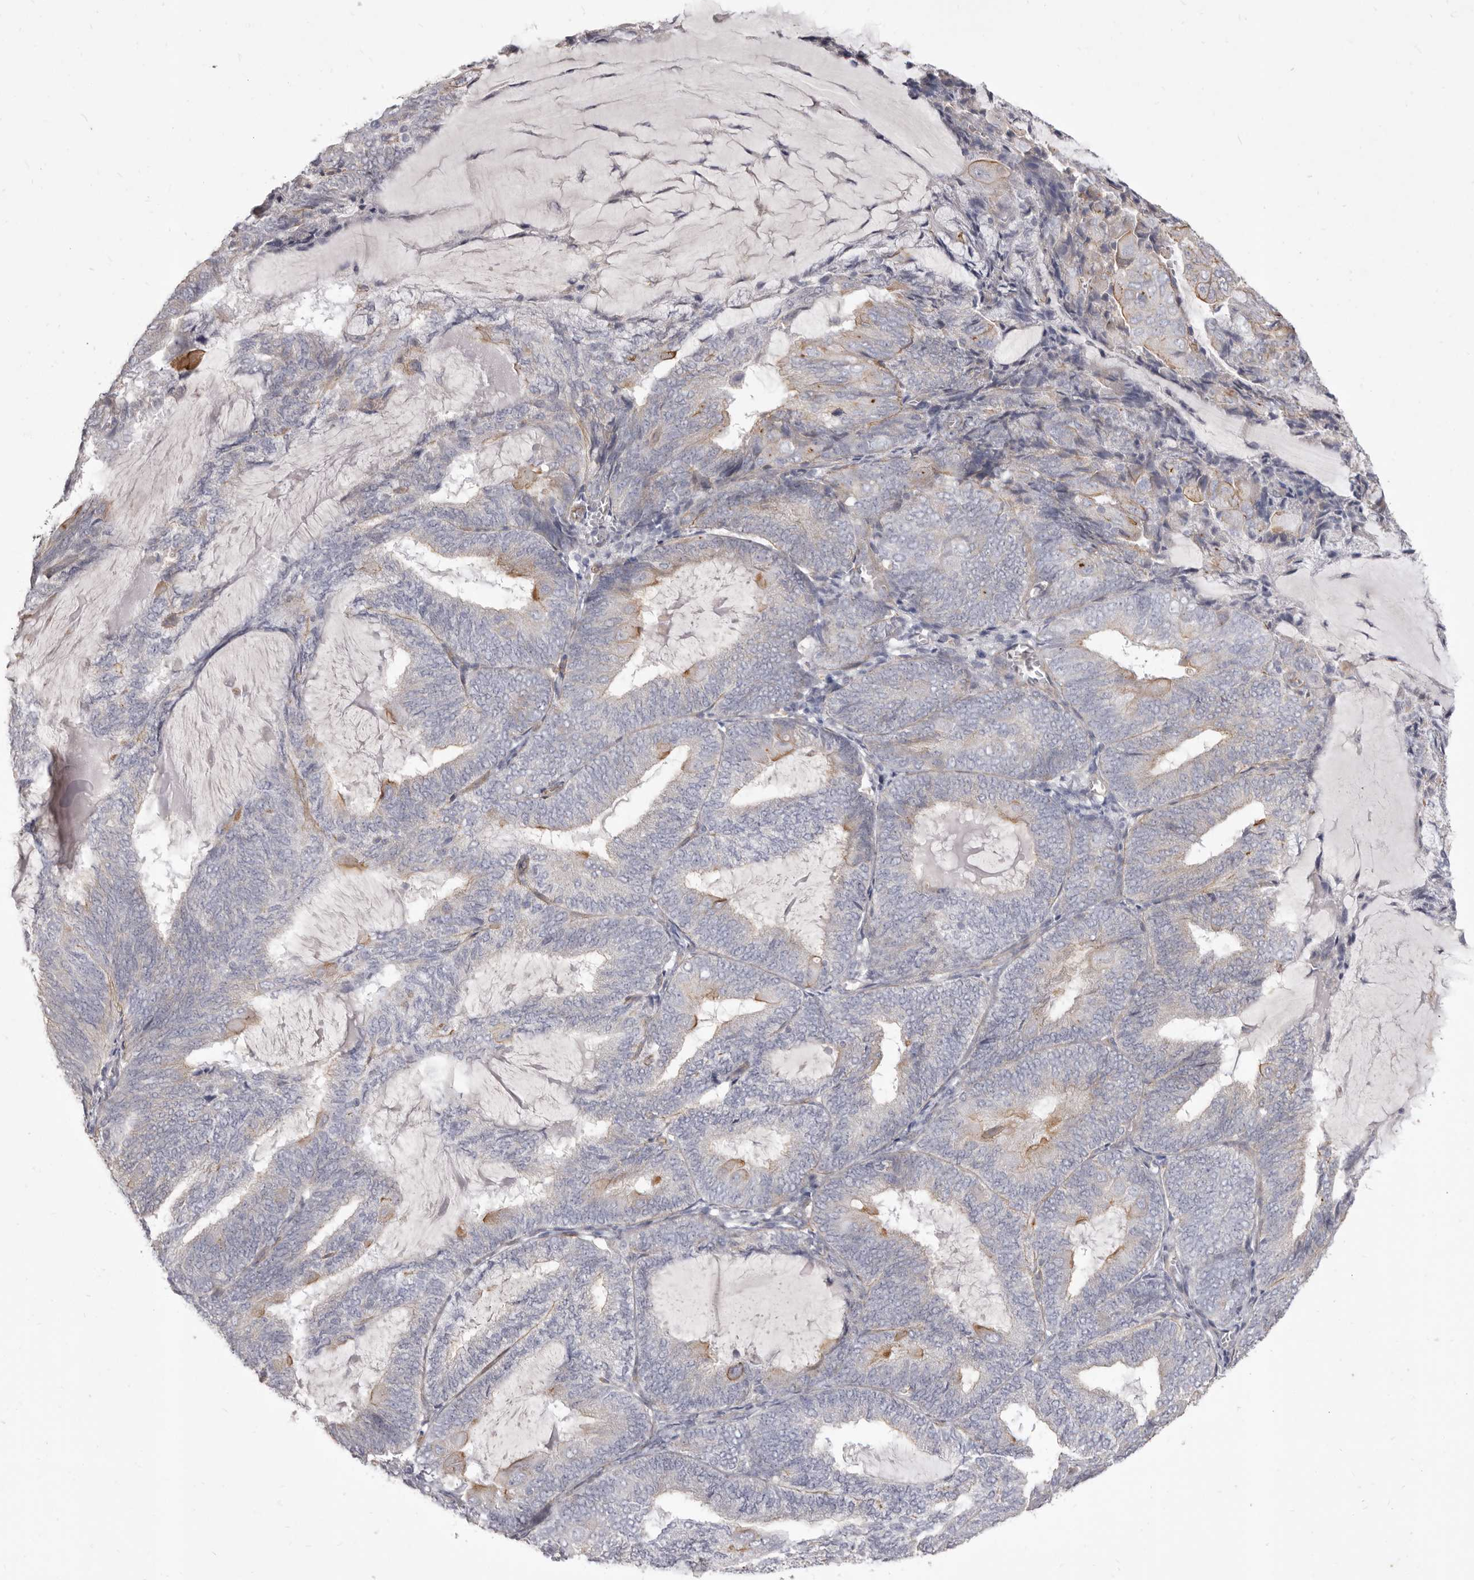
{"staining": {"intensity": "weak", "quantity": "<25%", "location": "cytoplasmic/membranous"}, "tissue": "endometrial cancer", "cell_type": "Tumor cells", "image_type": "cancer", "snomed": [{"axis": "morphology", "description": "Adenocarcinoma, NOS"}, {"axis": "topography", "description": "Endometrium"}], "caption": "Immunohistochemistry (IHC) of endometrial cancer (adenocarcinoma) reveals no staining in tumor cells.", "gene": "P2RX6", "patient": {"sex": "female", "age": 81}}